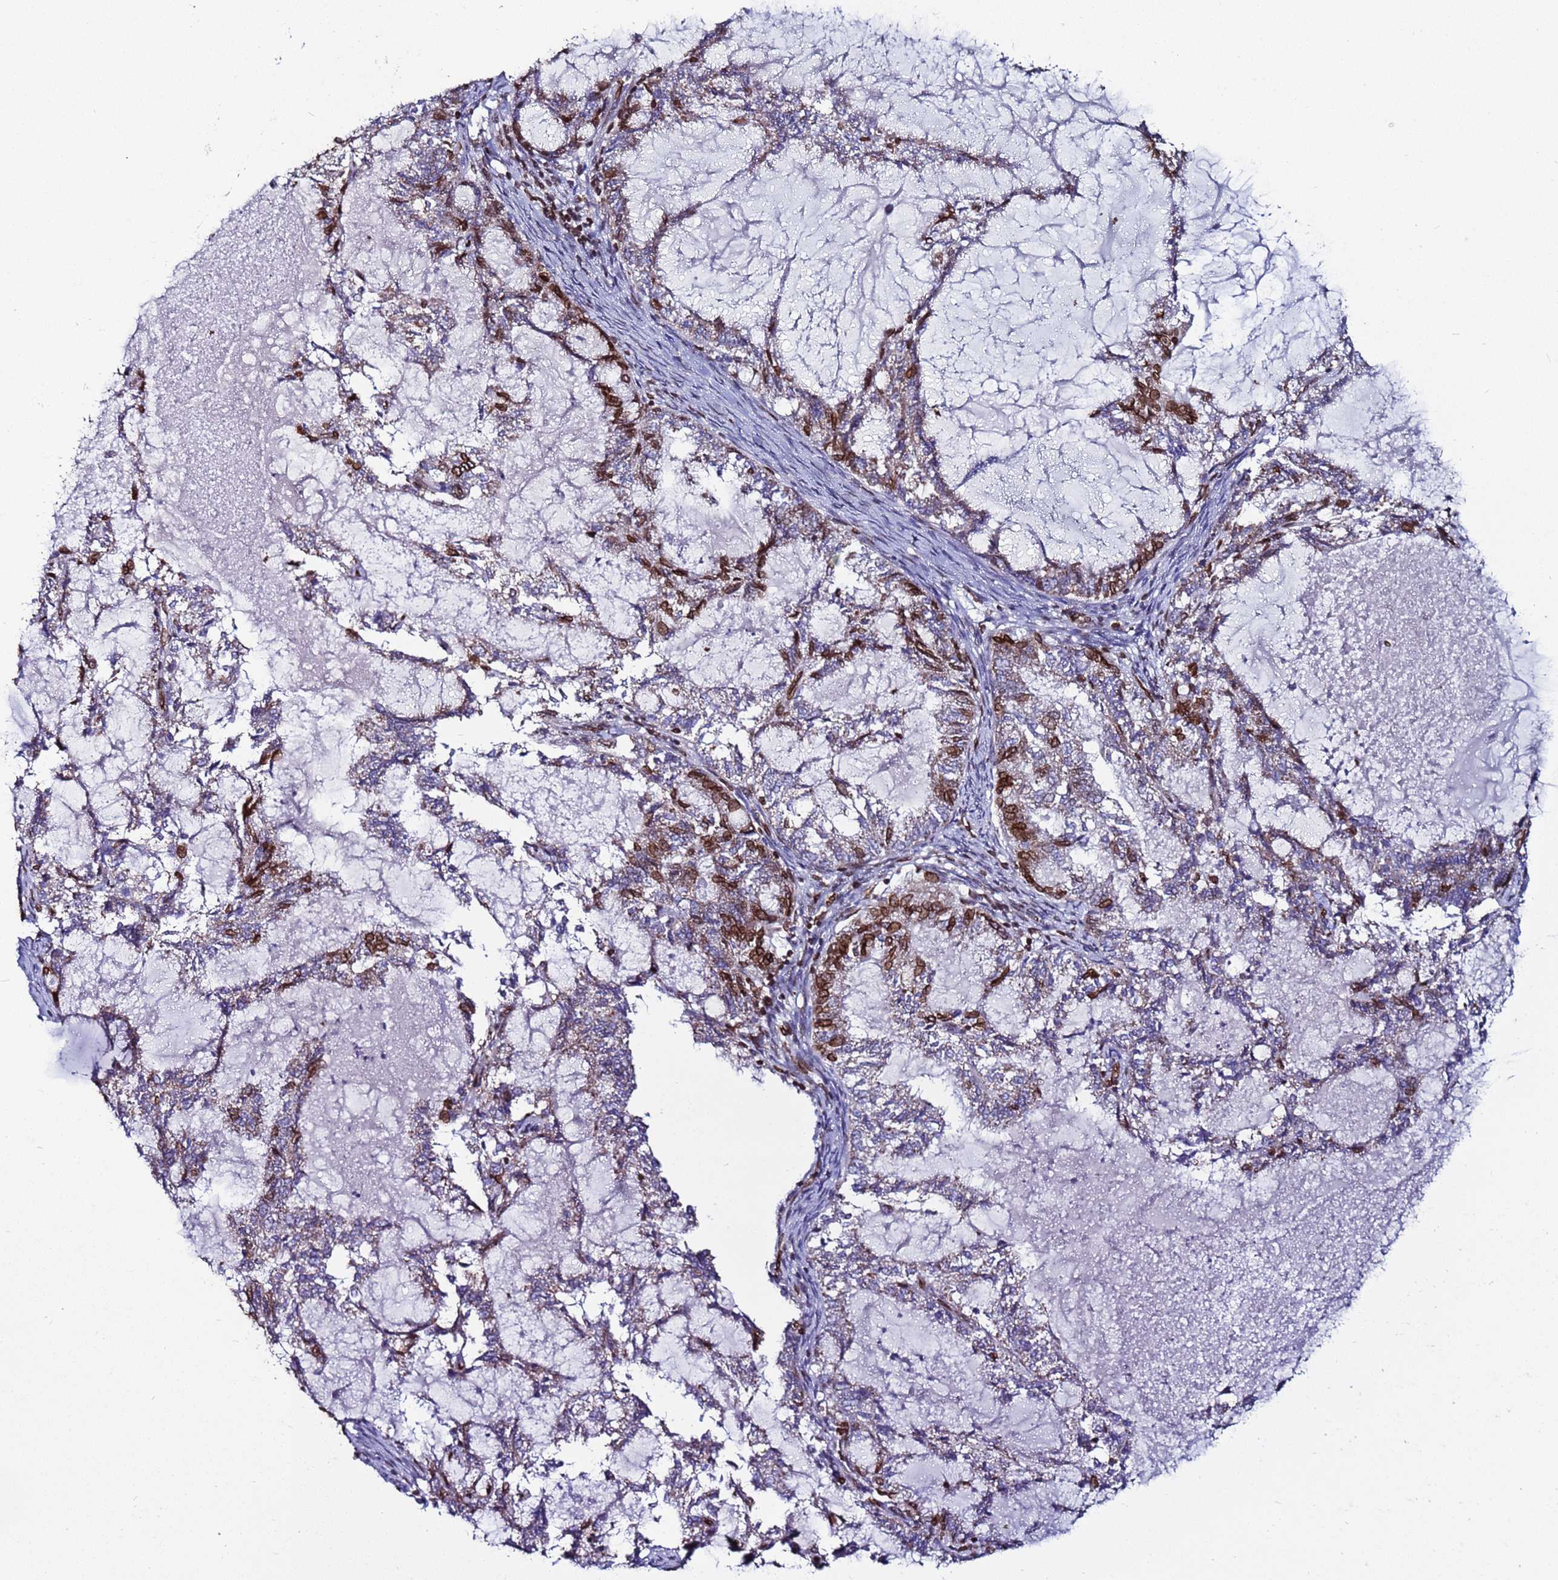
{"staining": {"intensity": "strong", "quantity": "25%-75%", "location": "nuclear"}, "tissue": "endometrial cancer", "cell_type": "Tumor cells", "image_type": "cancer", "snomed": [{"axis": "morphology", "description": "Adenocarcinoma, NOS"}, {"axis": "topography", "description": "Endometrium"}], "caption": "Brown immunohistochemical staining in human endometrial cancer (adenocarcinoma) reveals strong nuclear expression in about 25%-75% of tumor cells.", "gene": "TOR1AIP1", "patient": {"sex": "female", "age": 86}}